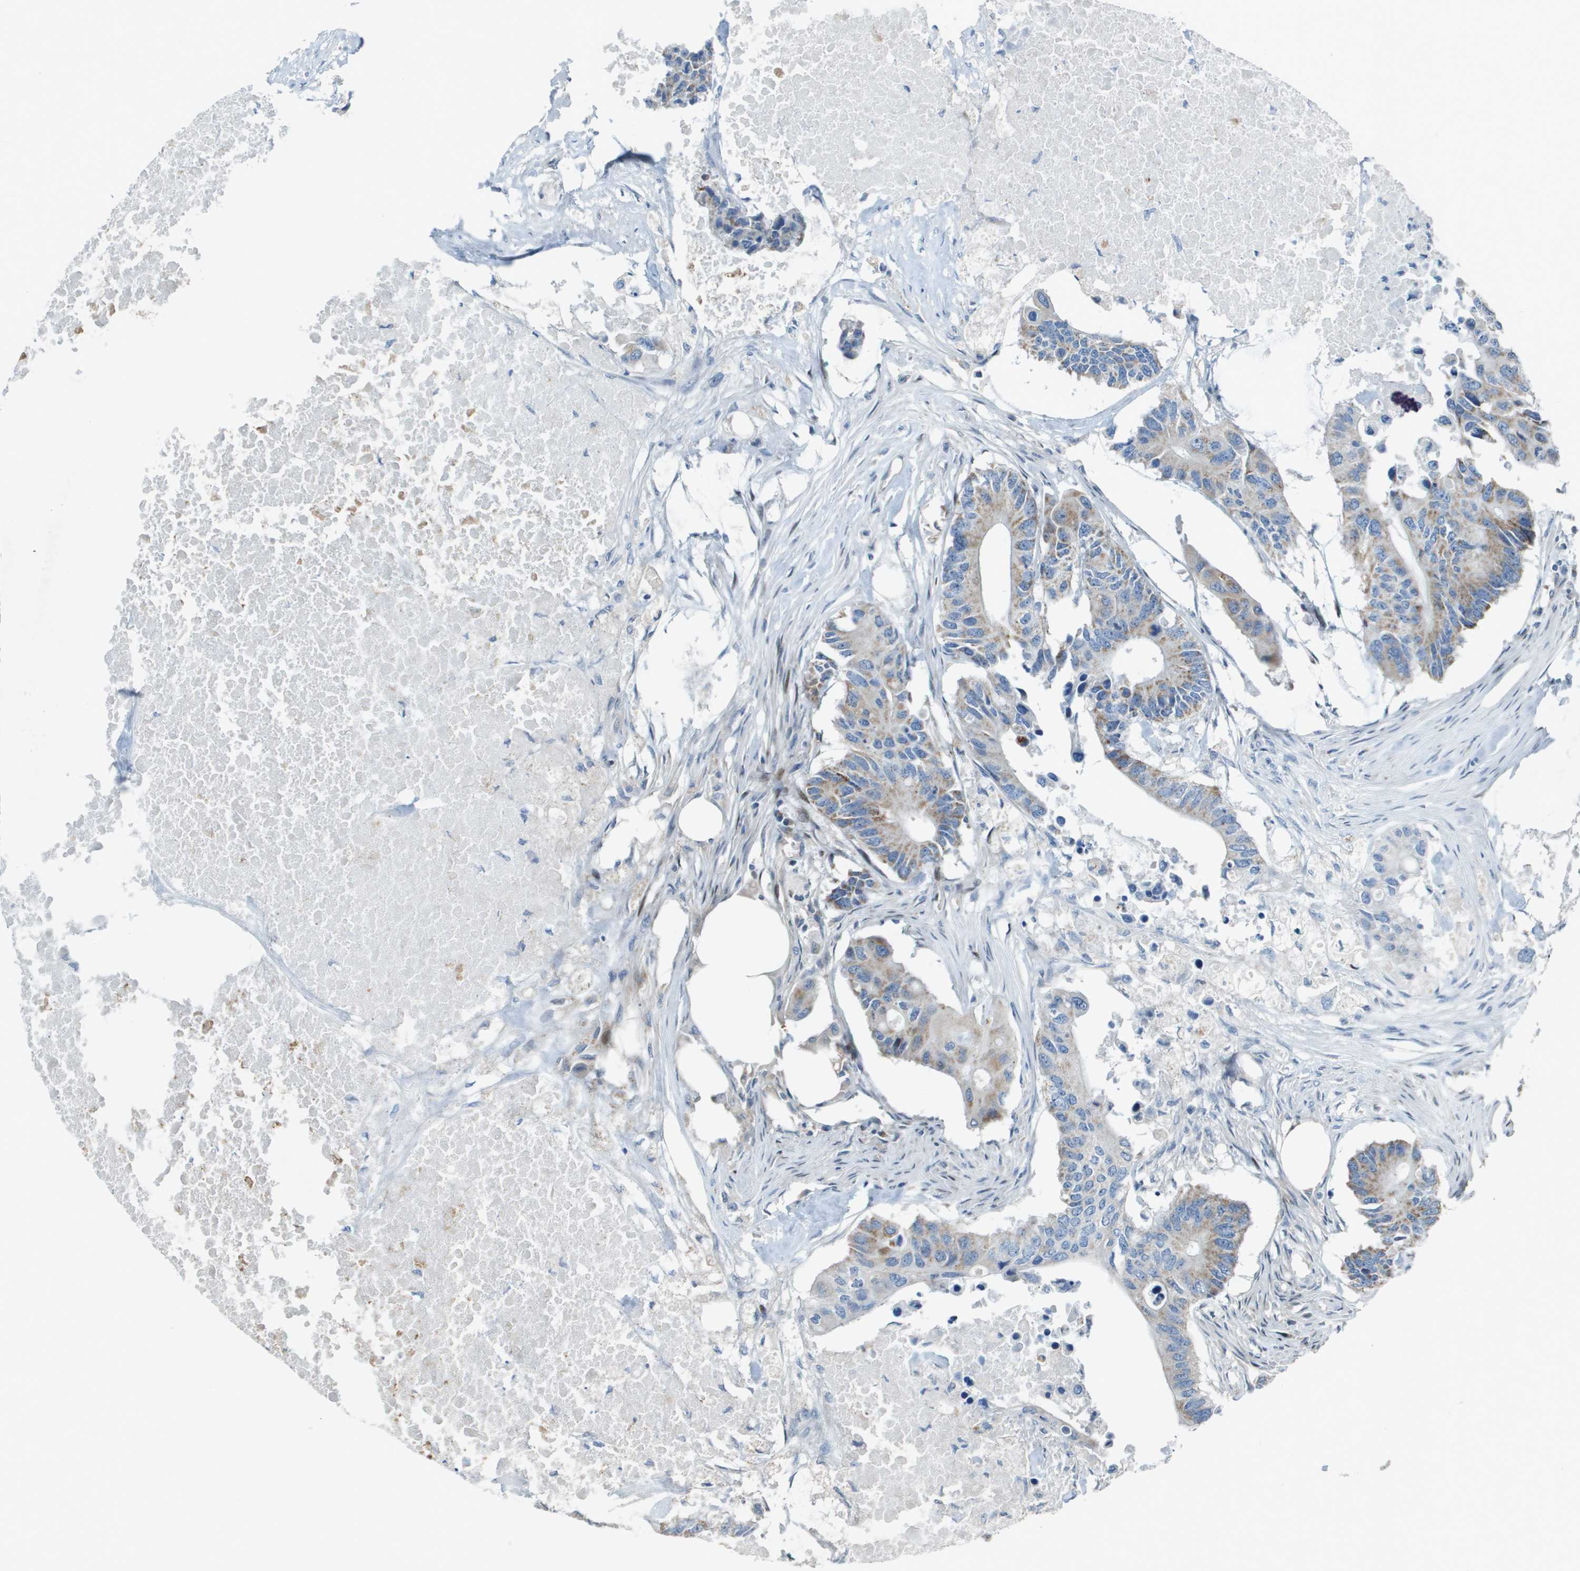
{"staining": {"intensity": "weak", "quantity": ">75%", "location": "cytoplasmic/membranous"}, "tissue": "colorectal cancer", "cell_type": "Tumor cells", "image_type": "cancer", "snomed": [{"axis": "morphology", "description": "Adenocarcinoma, NOS"}, {"axis": "topography", "description": "Colon"}], "caption": "Adenocarcinoma (colorectal) stained with a brown dye exhibits weak cytoplasmic/membranous positive expression in about >75% of tumor cells.", "gene": "MGAT3", "patient": {"sex": "male", "age": 71}}